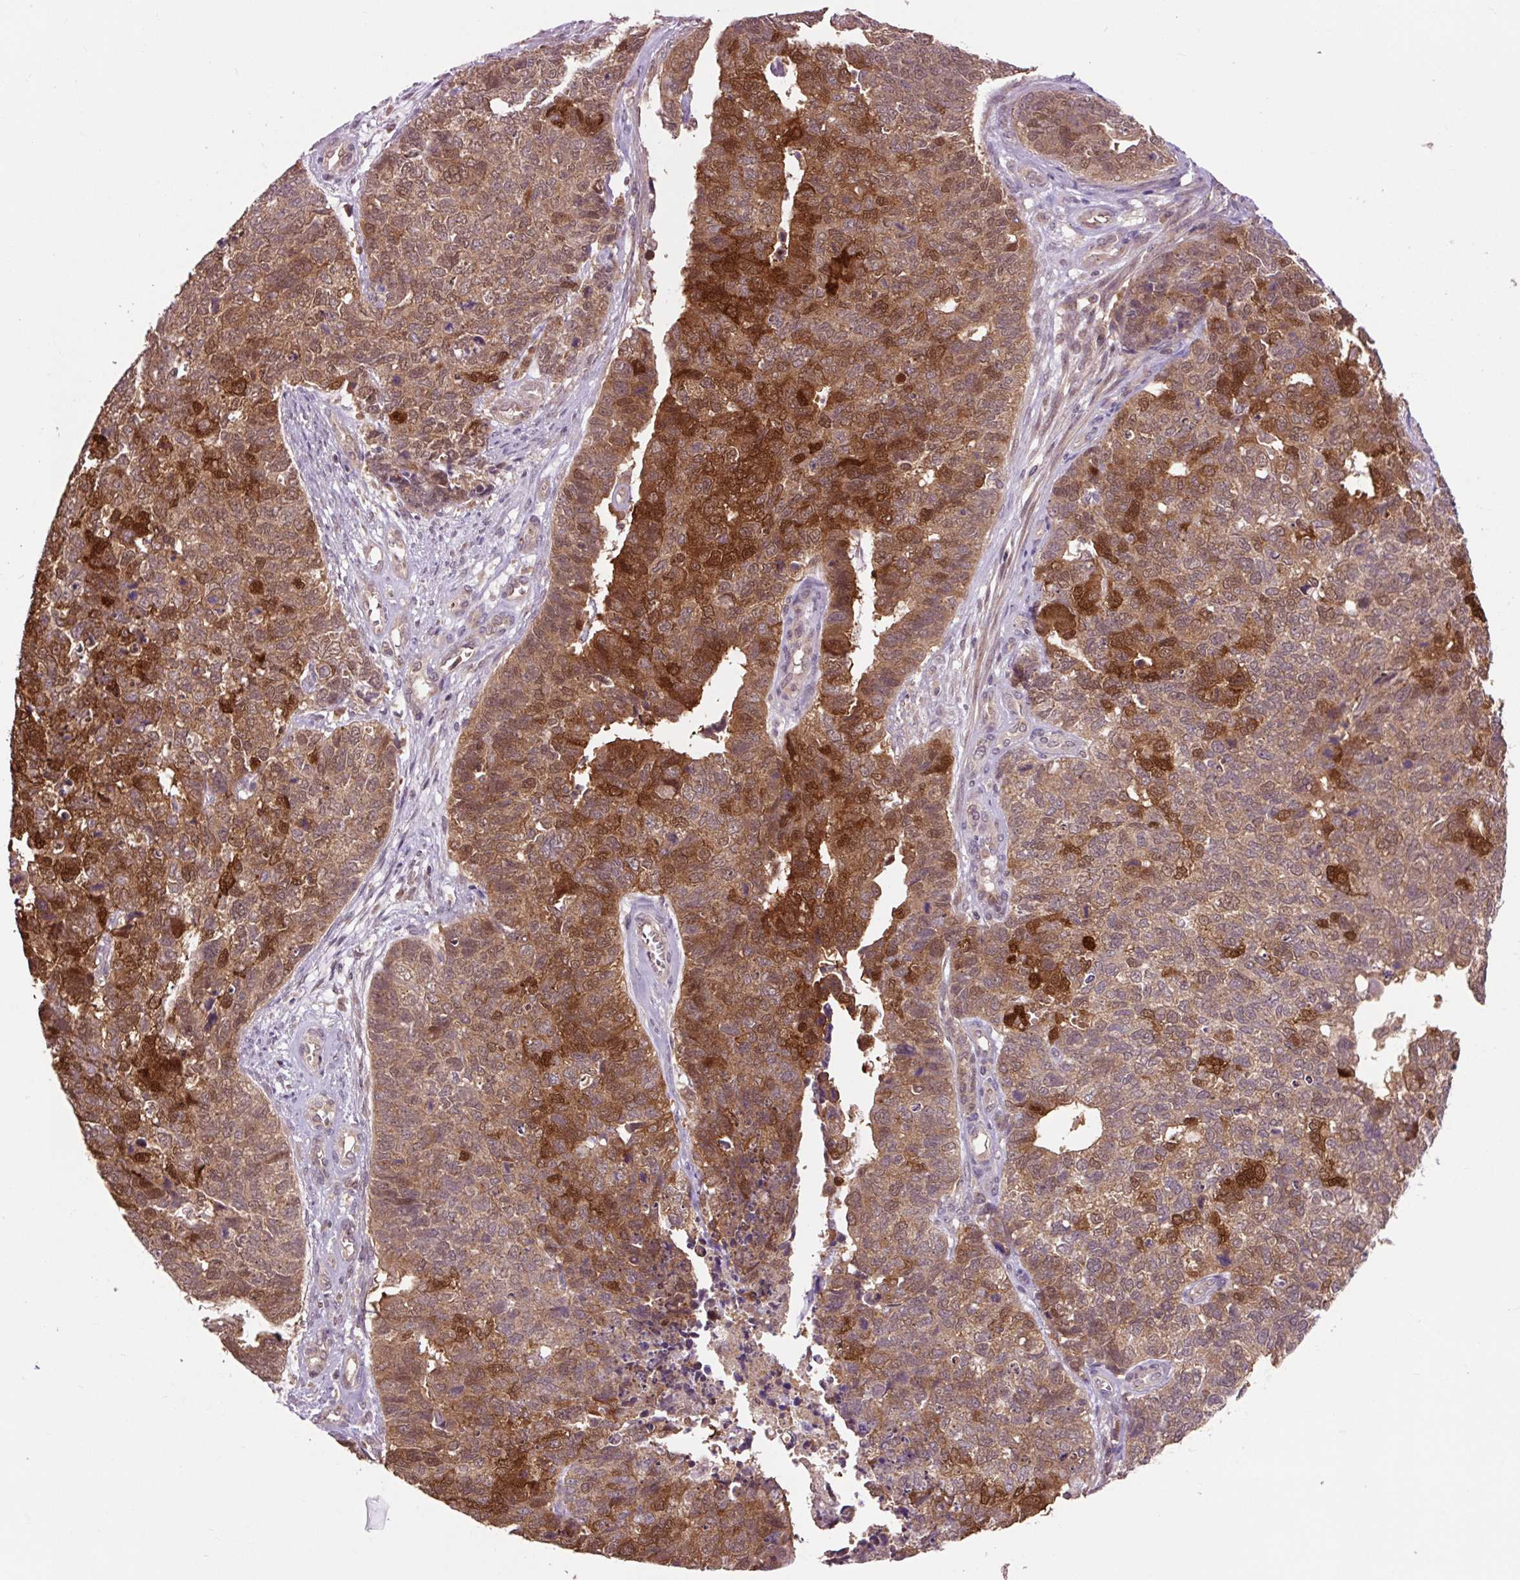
{"staining": {"intensity": "strong", "quantity": "25%-75%", "location": "cytoplasmic/membranous"}, "tissue": "cervical cancer", "cell_type": "Tumor cells", "image_type": "cancer", "snomed": [{"axis": "morphology", "description": "Adenocarcinoma, NOS"}, {"axis": "topography", "description": "Cervix"}], "caption": "Tumor cells demonstrate high levels of strong cytoplasmic/membranous staining in approximately 25%-75% of cells in cervical adenocarcinoma.", "gene": "MMS19", "patient": {"sex": "female", "age": 63}}